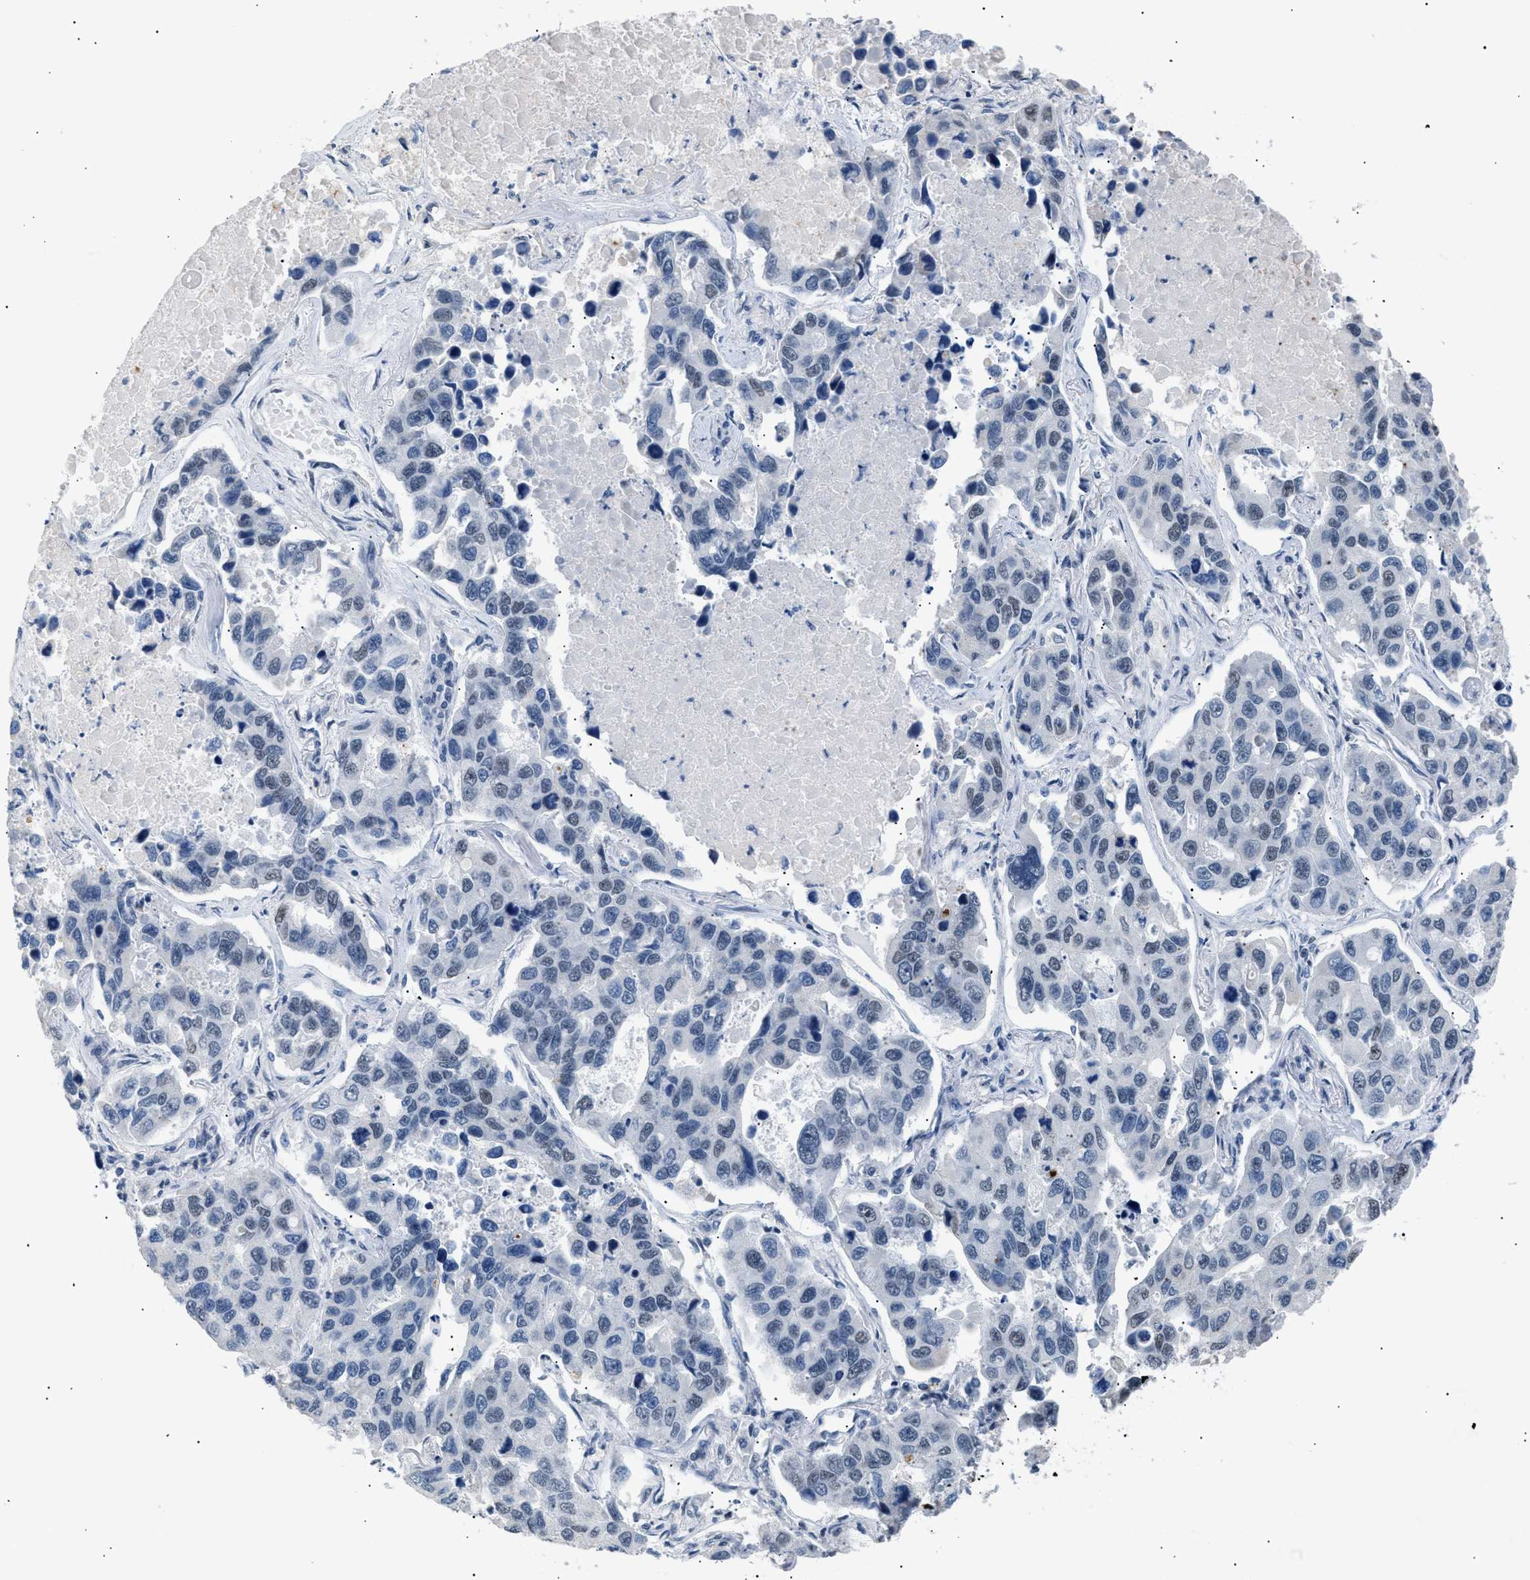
{"staining": {"intensity": "weak", "quantity": "<25%", "location": "nuclear"}, "tissue": "lung cancer", "cell_type": "Tumor cells", "image_type": "cancer", "snomed": [{"axis": "morphology", "description": "Adenocarcinoma, NOS"}, {"axis": "topography", "description": "Lung"}], "caption": "A micrograph of human adenocarcinoma (lung) is negative for staining in tumor cells.", "gene": "KCNC3", "patient": {"sex": "male", "age": 64}}